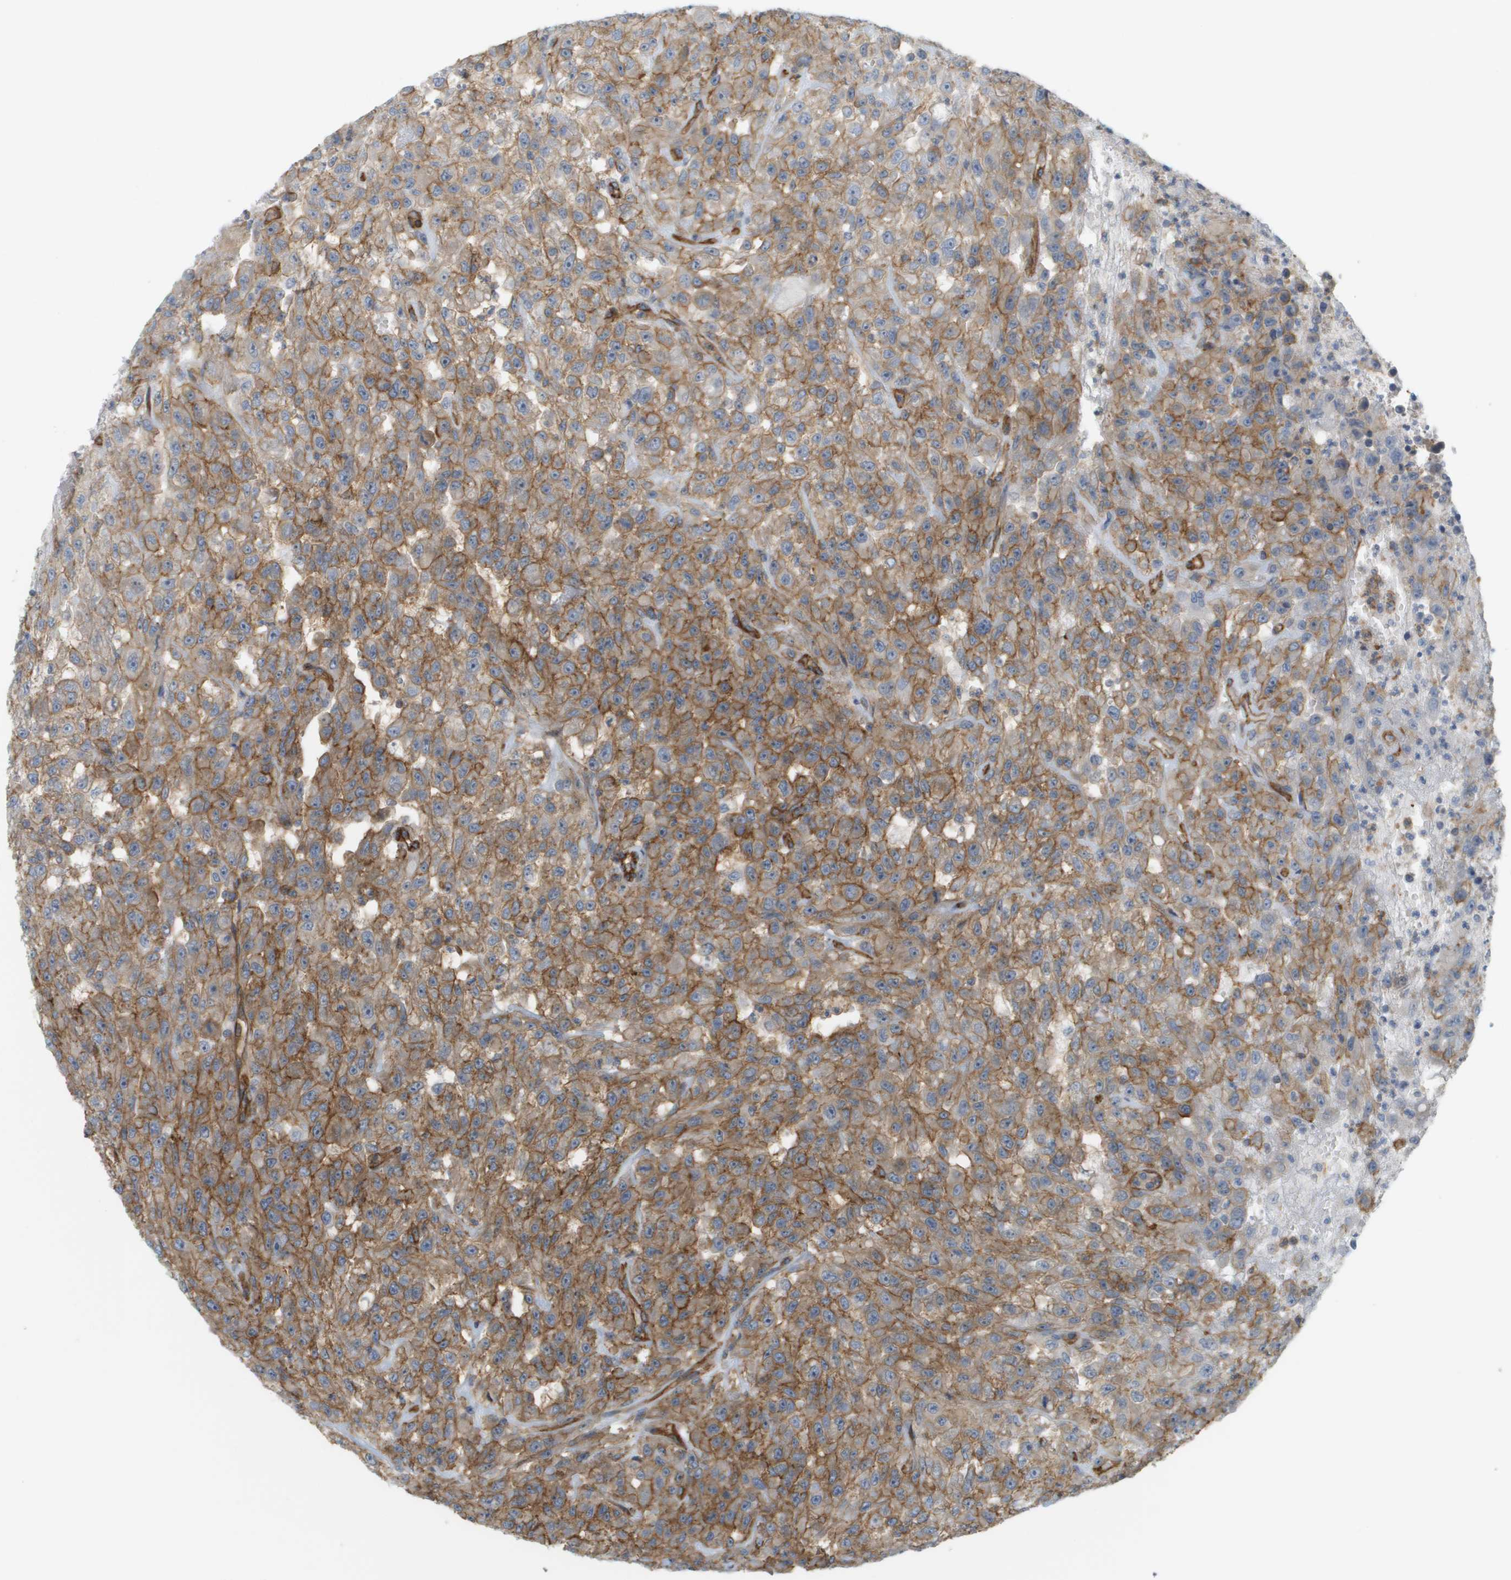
{"staining": {"intensity": "moderate", "quantity": "25%-75%", "location": "cytoplasmic/membranous"}, "tissue": "urothelial cancer", "cell_type": "Tumor cells", "image_type": "cancer", "snomed": [{"axis": "morphology", "description": "Urothelial carcinoma, High grade"}, {"axis": "topography", "description": "Urinary bladder"}], "caption": "A histopathology image of human urothelial cancer stained for a protein demonstrates moderate cytoplasmic/membranous brown staining in tumor cells.", "gene": "SGMS2", "patient": {"sex": "male", "age": 46}}